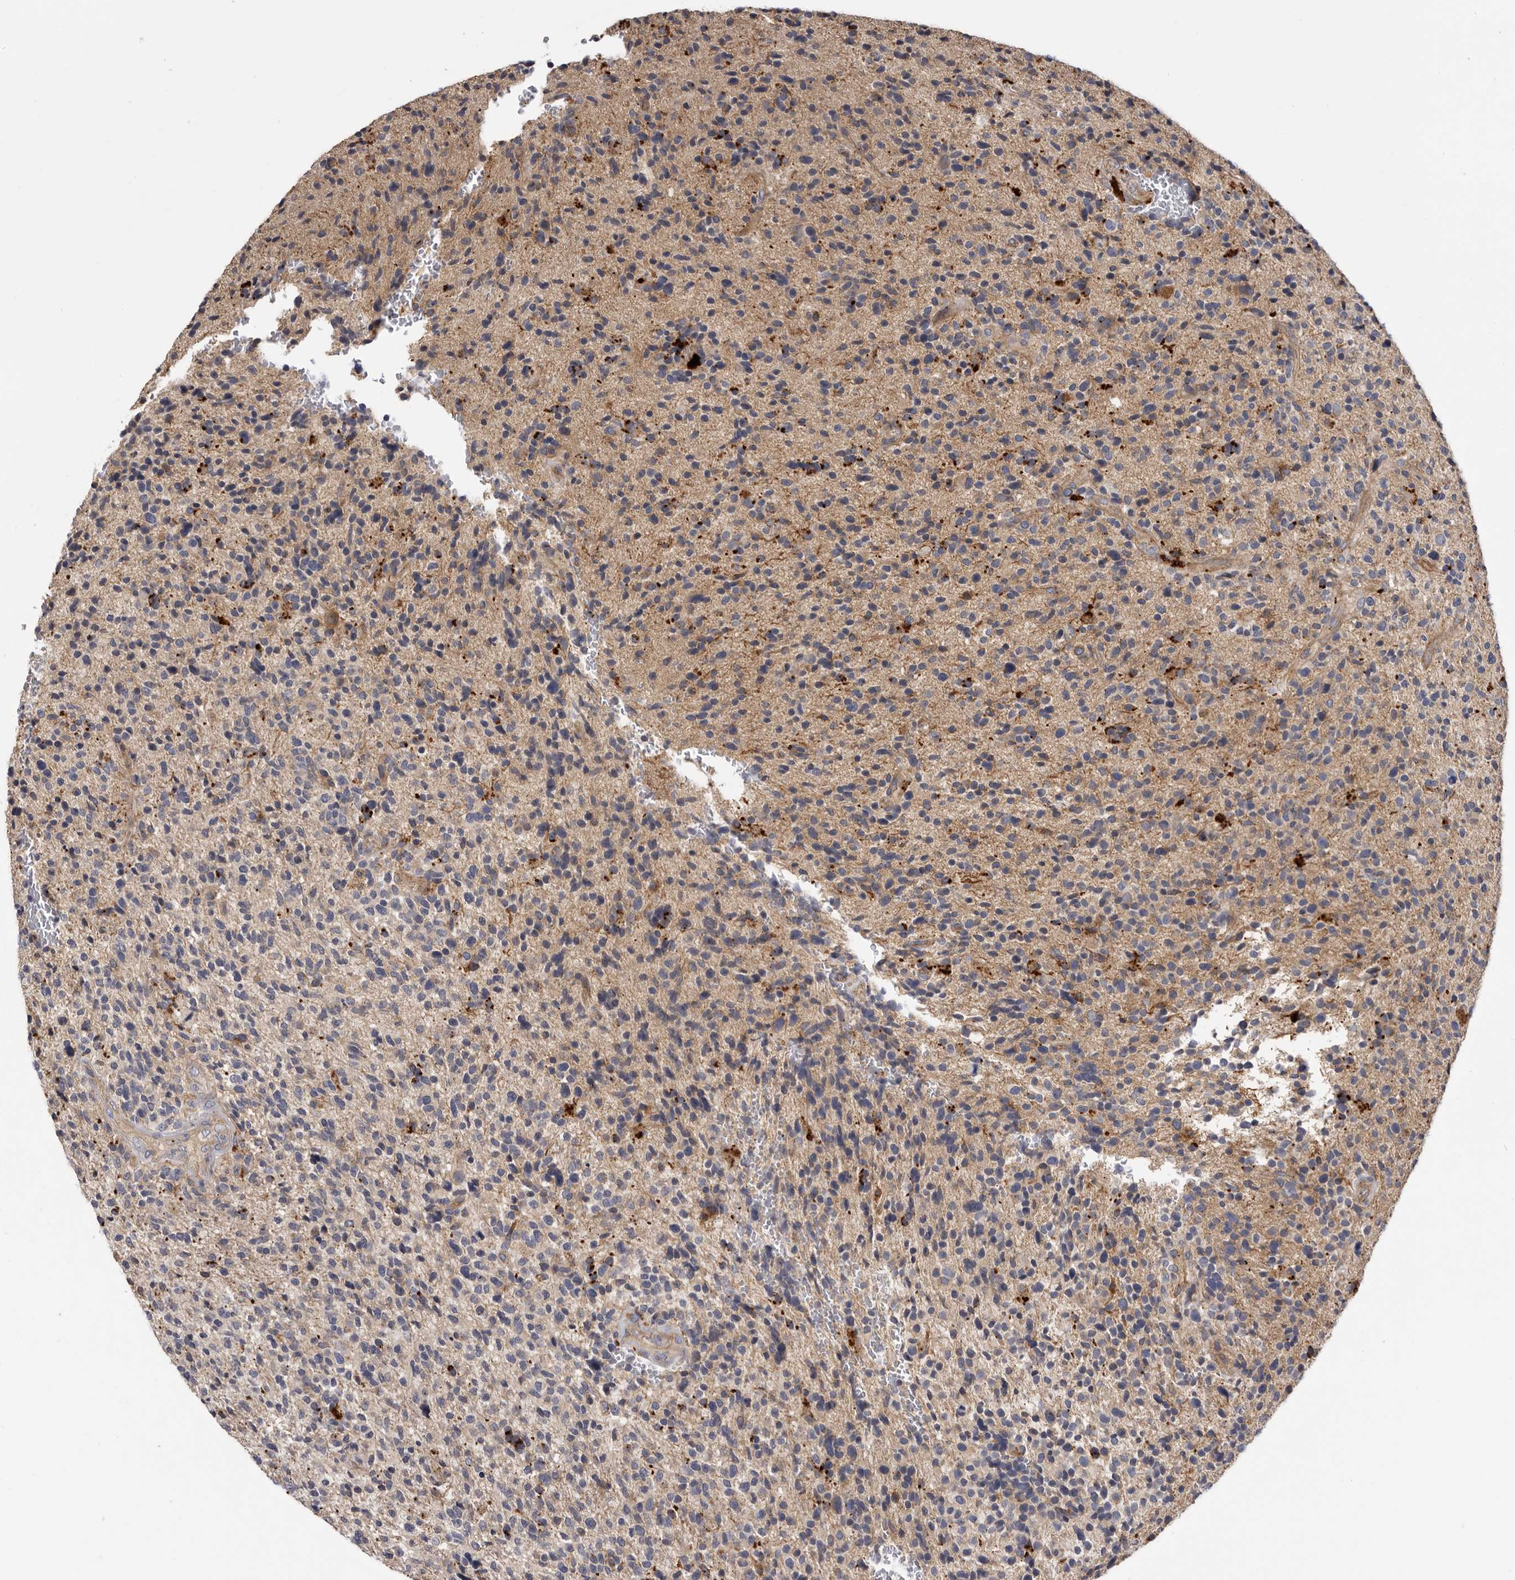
{"staining": {"intensity": "negative", "quantity": "none", "location": "none"}, "tissue": "glioma", "cell_type": "Tumor cells", "image_type": "cancer", "snomed": [{"axis": "morphology", "description": "Glioma, malignant, High grade"}, {"axis": "topography", "description": "Brain"}], "caption": "Malignant high-grade glioma was stained to show a protein in brown. There is no significant staining in tumor cells. (Stains: DAB immunohistochemistry with hematoxylin counter stain, Microscopy: brightfield microscopy at high magnification).", "gene": "INKA2", "patient": {"sex": "male", "age": 72}}